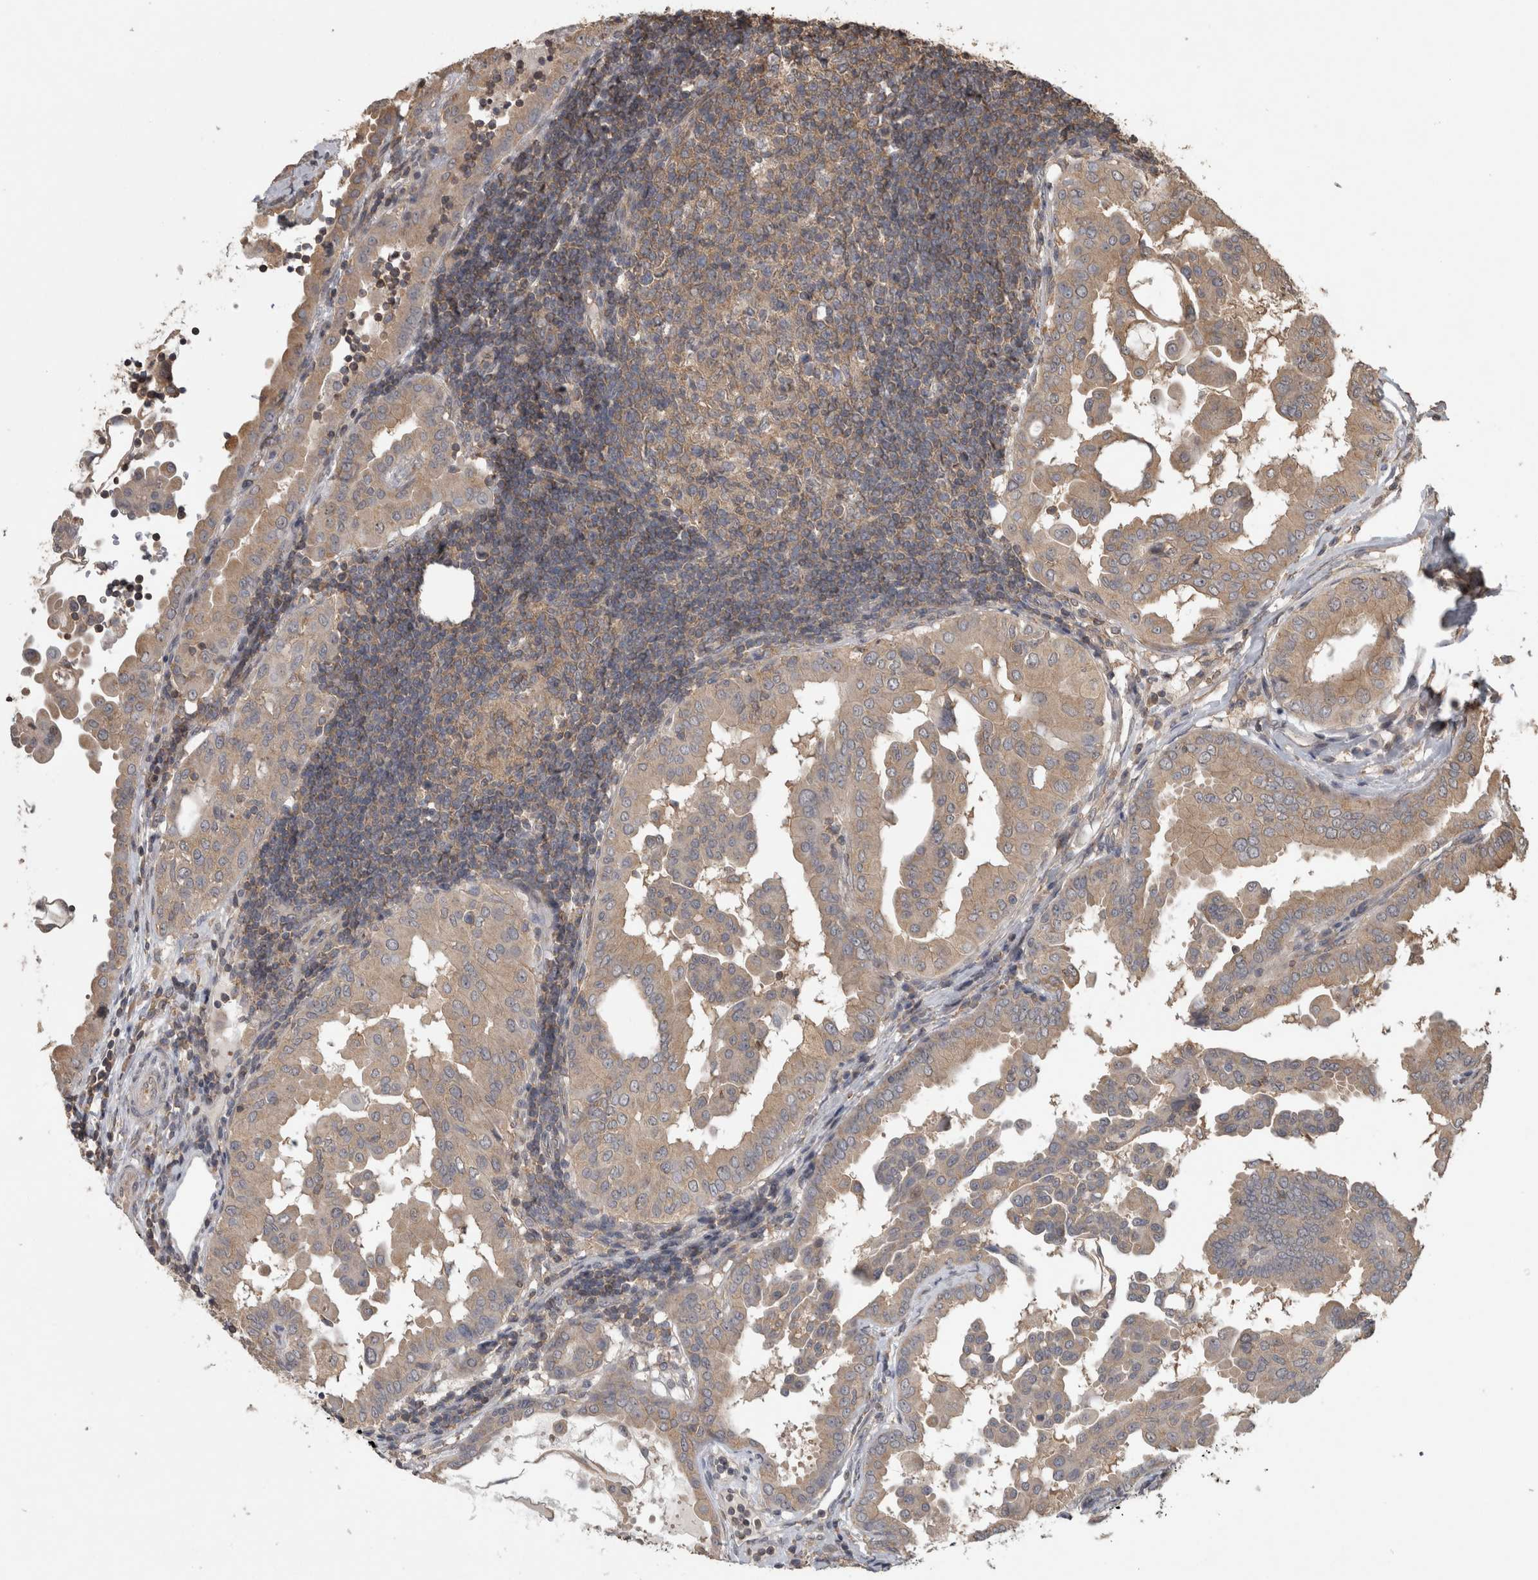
{"staining": {"intensity": "weak", "quantity": ">75%", "location": "cytoplasmic/membranous"}, "tissue": "thyroid cancer", "cell_type": "Tumor cells", "image_type": "cancer", "snomed": [{"axis": "morphology", "description": "Papillary adenocarcinoma, NOS"}, {"axis": "topography", "description": "Thyroid gland"}], "caption": "Human thyroid cancer (papillary adenocarcinoma) stained with a protein marker displays weak staining in tumor cells.", "gene": "ATXN2", "patient": {"sex": "male", "age": 33}}